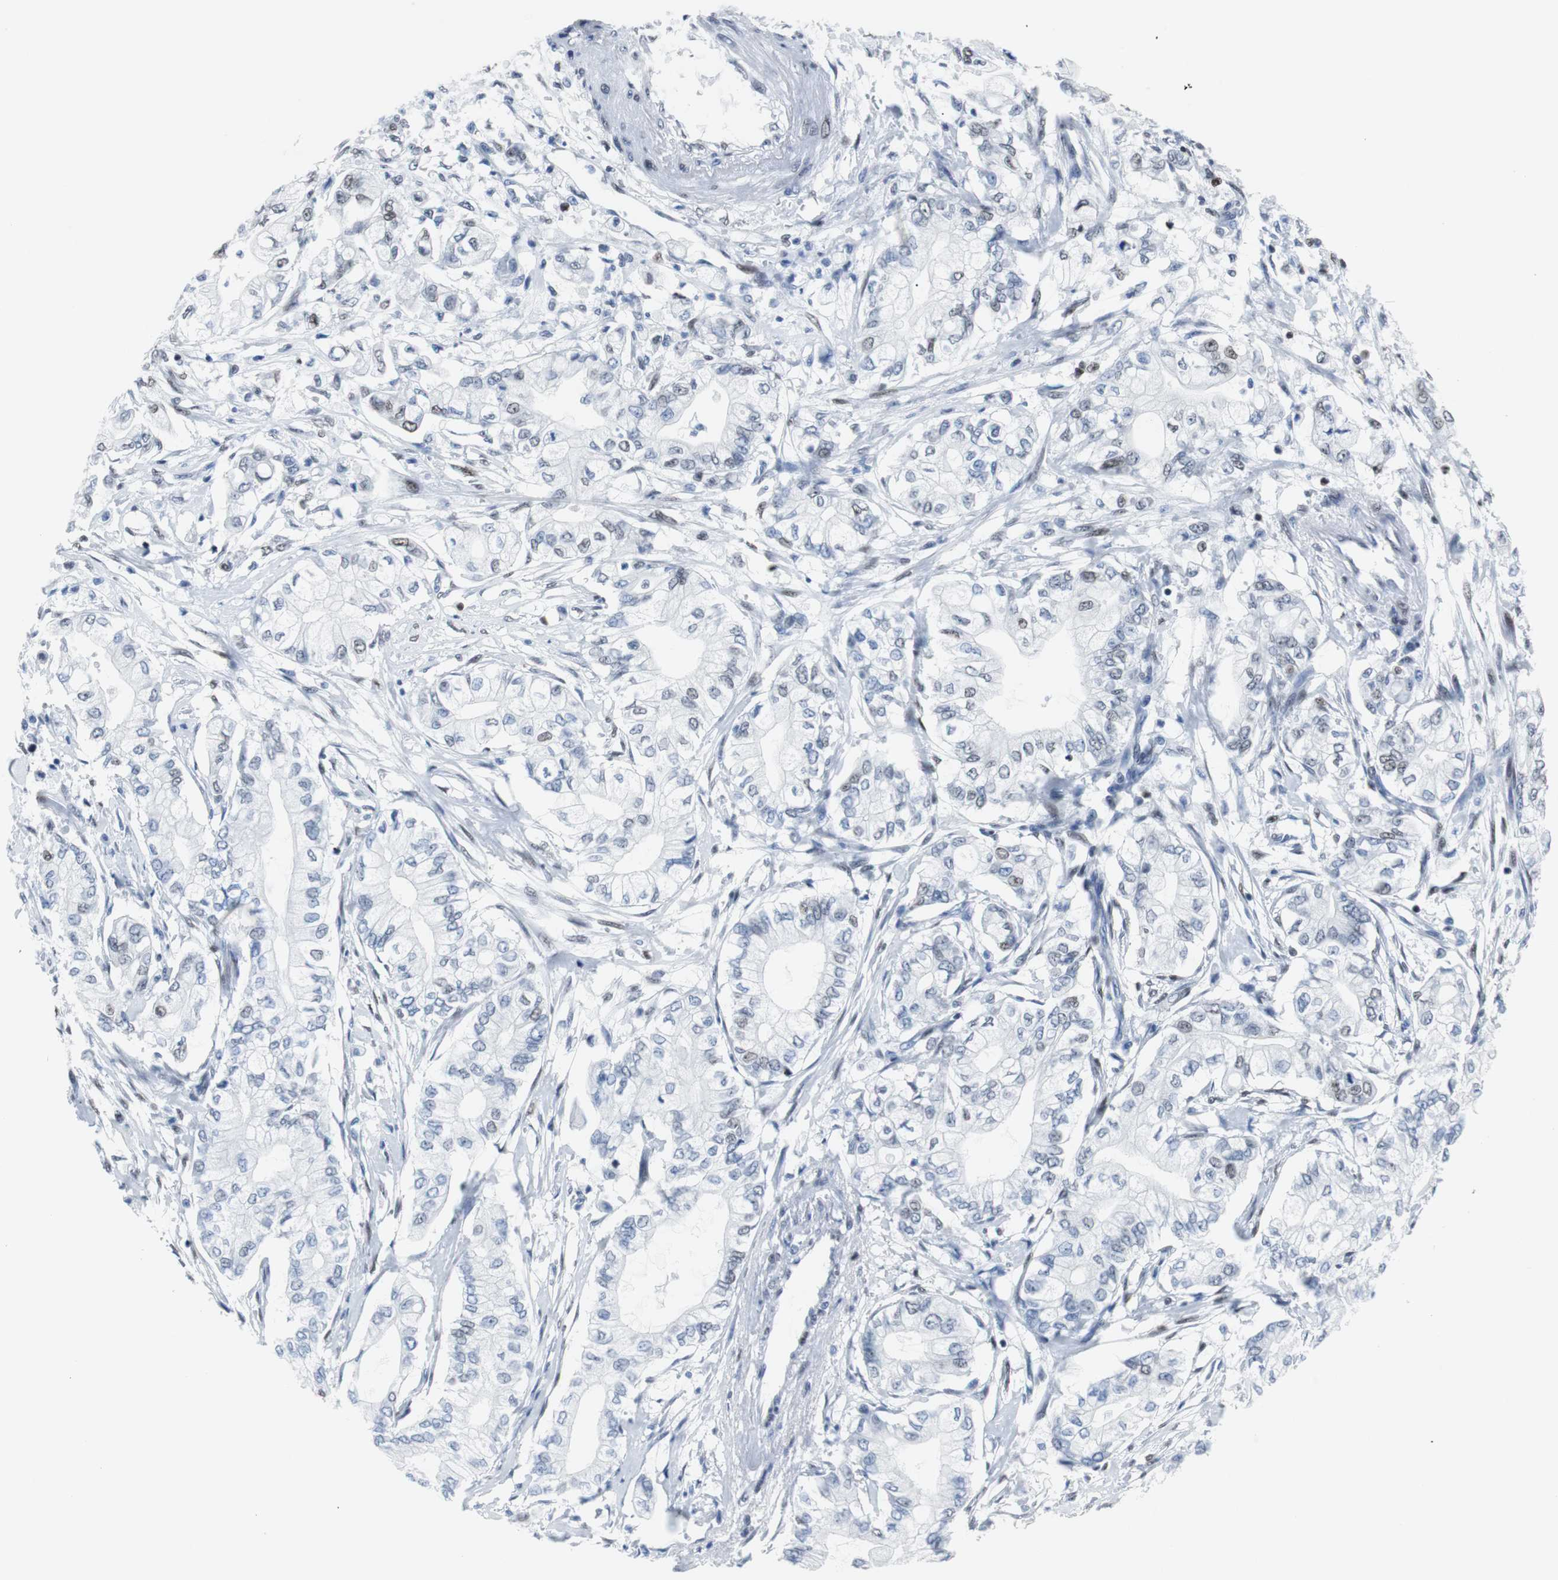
{"staining": {"intensity": "weak", "quantity": "<25%", "location": "nuclear"}, "tissue": "pancreatic cancer", "cell_type": "Tumor cells", "image_type": "cancer", "snomed": [{"axis": "morphology", "description": "Adenocarcinoma, NOS"}, {"axis": "topography", "description": "Pancreas"}], "caption": "Tumor cells are negative for protein expression in human pancreatic cancer.", "gene": "JUN", "patient": {"sex": "male", "age": 70}}